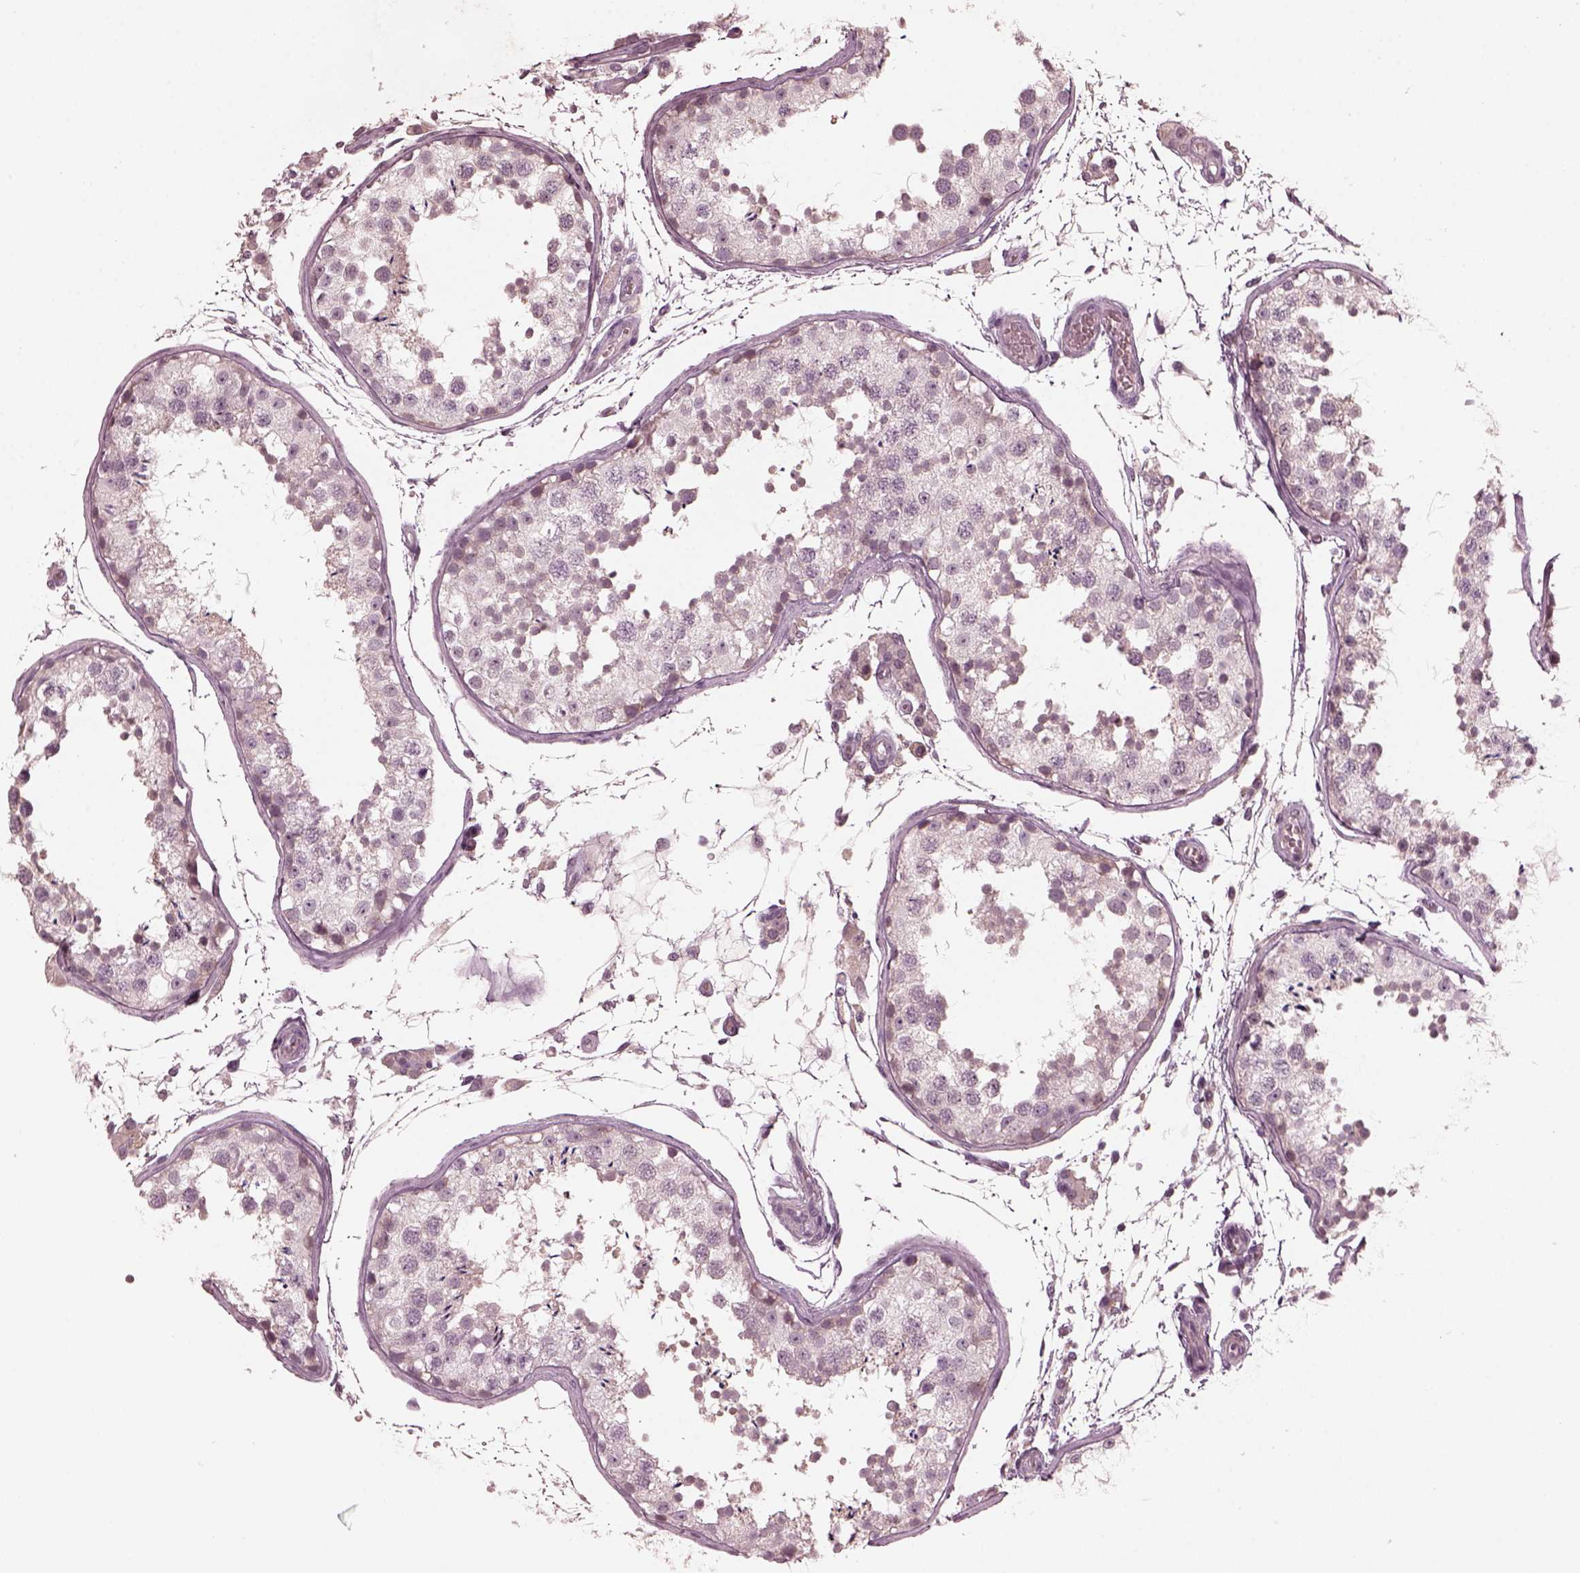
{"staining": {"intensity": "weak", "quantity": "<25%", "location": "cytoplasmic/membranous"}, "tissue": "testis", "cell_type": "Cells in seminiferous ducts", "image_type": "normal", "snomed": [{"axis": "morphology", "description": "Normal tissue, NOS"}, {"axis": "topography", "description": "Testis"}], "caption": "Testis stained for a protein using IHC displays no expression cells in seminiferous ducts.", "gene": "RGS7", "patient": {"sex": "male", "age": 29}}